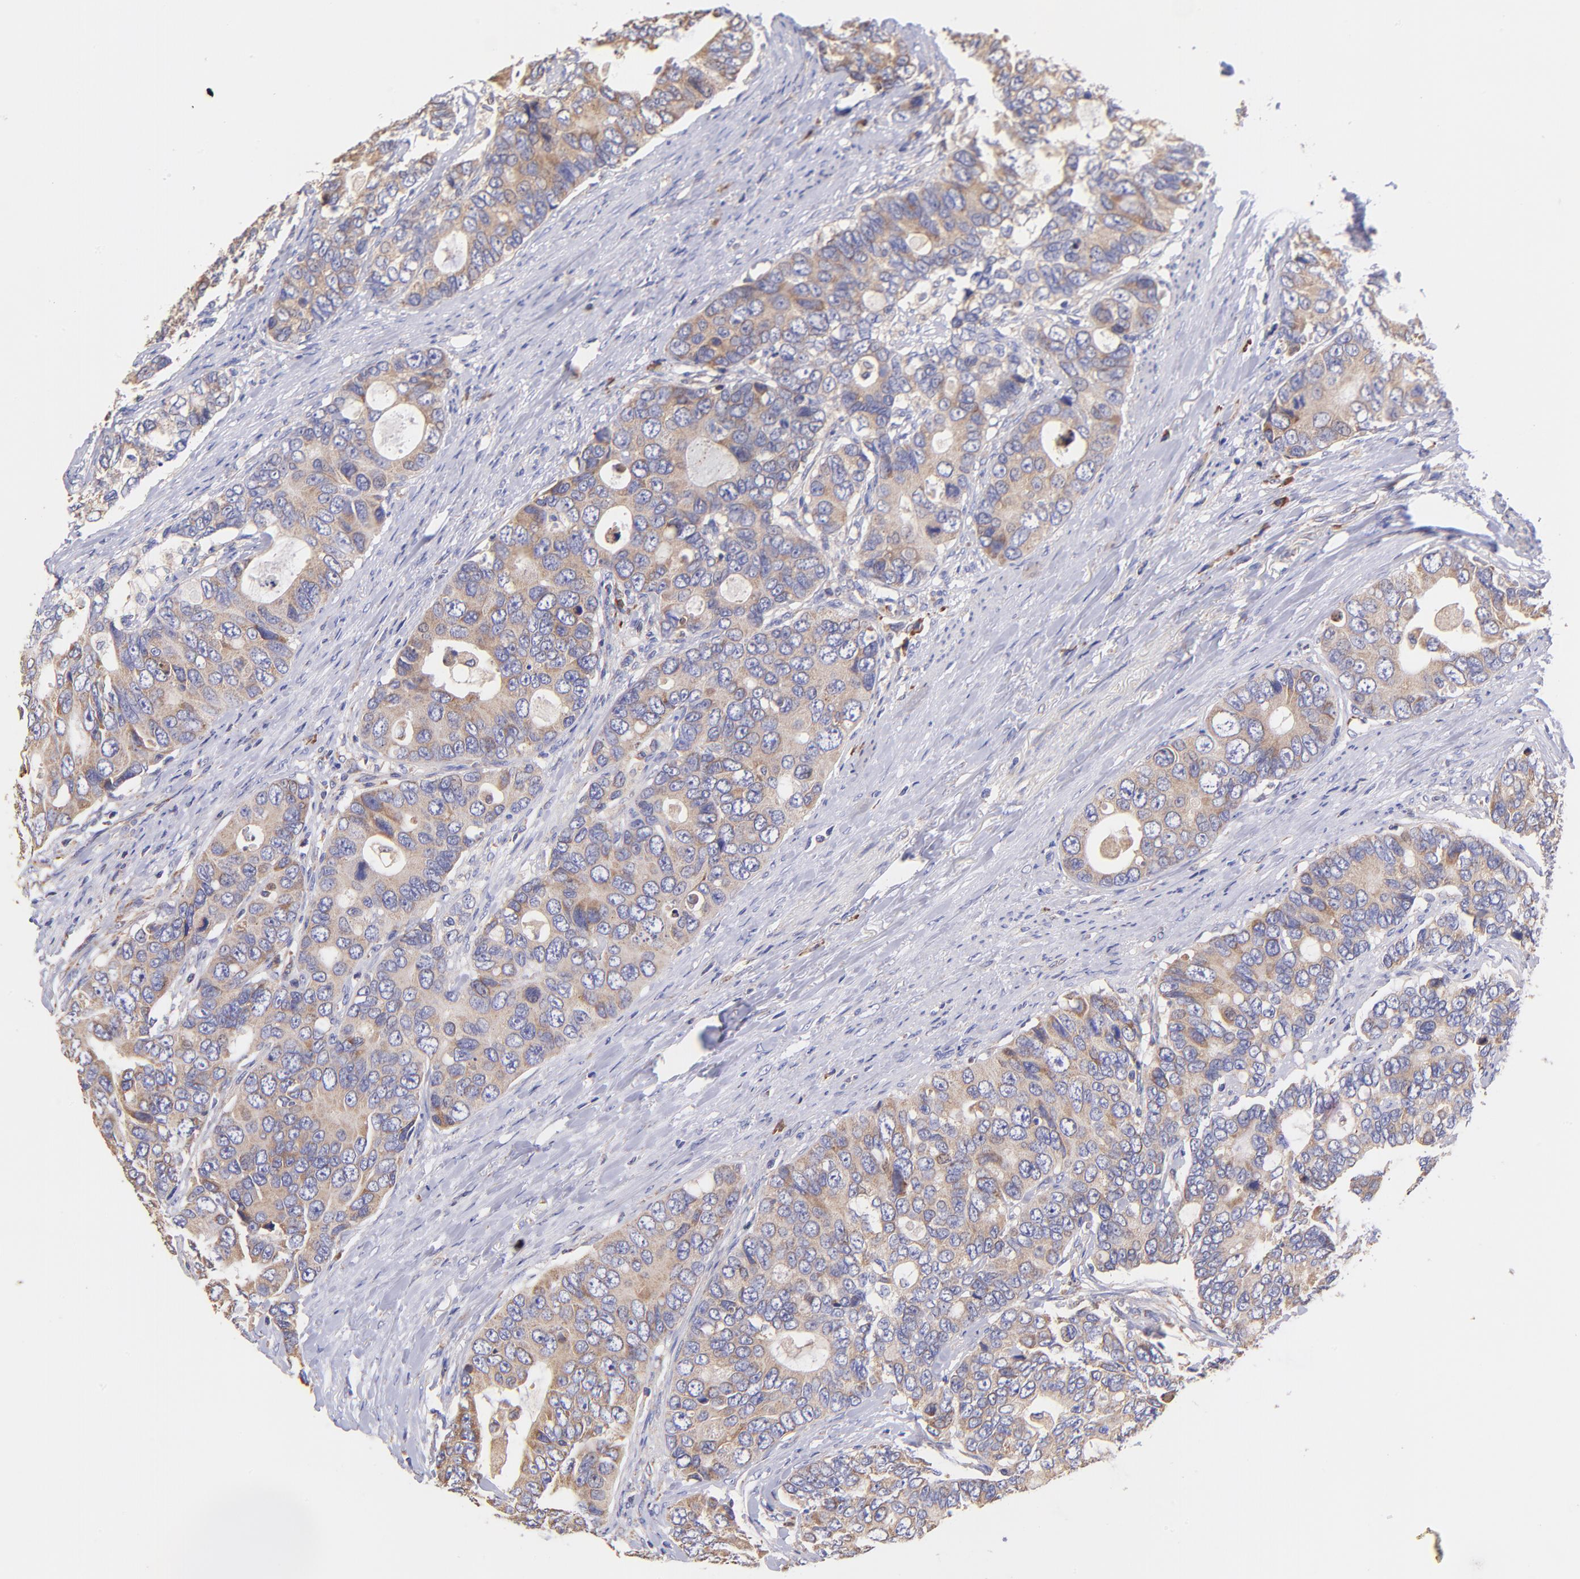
{"staining": {"intensity": "weak", "quantity": ">75%", "location": "cytoplasmic/membranous"}, "tissue": "colorectal cancer", "cell_type": "Tumor cells", "image_type": "cancer", "snomed": [{"axis": "morphology", "description": "Adenocarcinoma, NOS"}, {"axis": "topography", "description": "Rectum"}], "caption": "Adenocarcinoma (colorectal) was stained to show a protein in brown. There is low levels of weak cytoplasmic/membranous expression in approximately >75% of tumor cells. (brown staining indicates protein expression, while blue staining denotes nuclei).", "gene": "PREX1", "patient": {"sex": "female", "age": 67}}